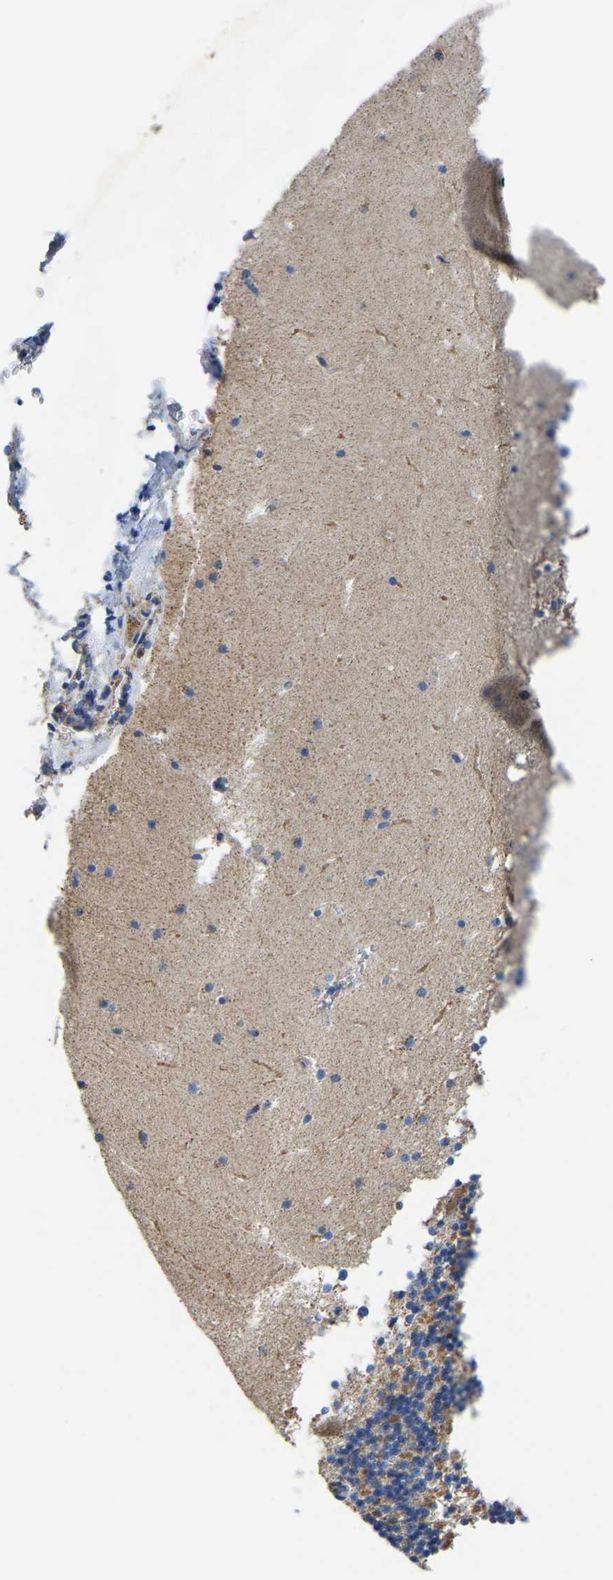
{"staining": {"intensity": "moderate", "quantity": "<25%", "location": "cytoplasmic/membranous"}, "tissue": "cerebellum", "cell_type": "Cells in granular layer", "image_type": "normal", "snomed": [{"axis": "morphology", "description": "Normal tissue, NOS"}, {"axis": "topography", "description": "Cerebellum"}], "caption": "The photomicrograph exhibits a brown stain indicating the presence of a protein in the cytoplasmic/membranous of cells in granular layer in cerebellum. The staining was performed using DAB to visualize the protein expression in brown, while the nuclei were stained in blue with hematoxylin (Magnification: 20x).", "gene": "ETFA", "patient": {"sex": "male", "age": 45}}